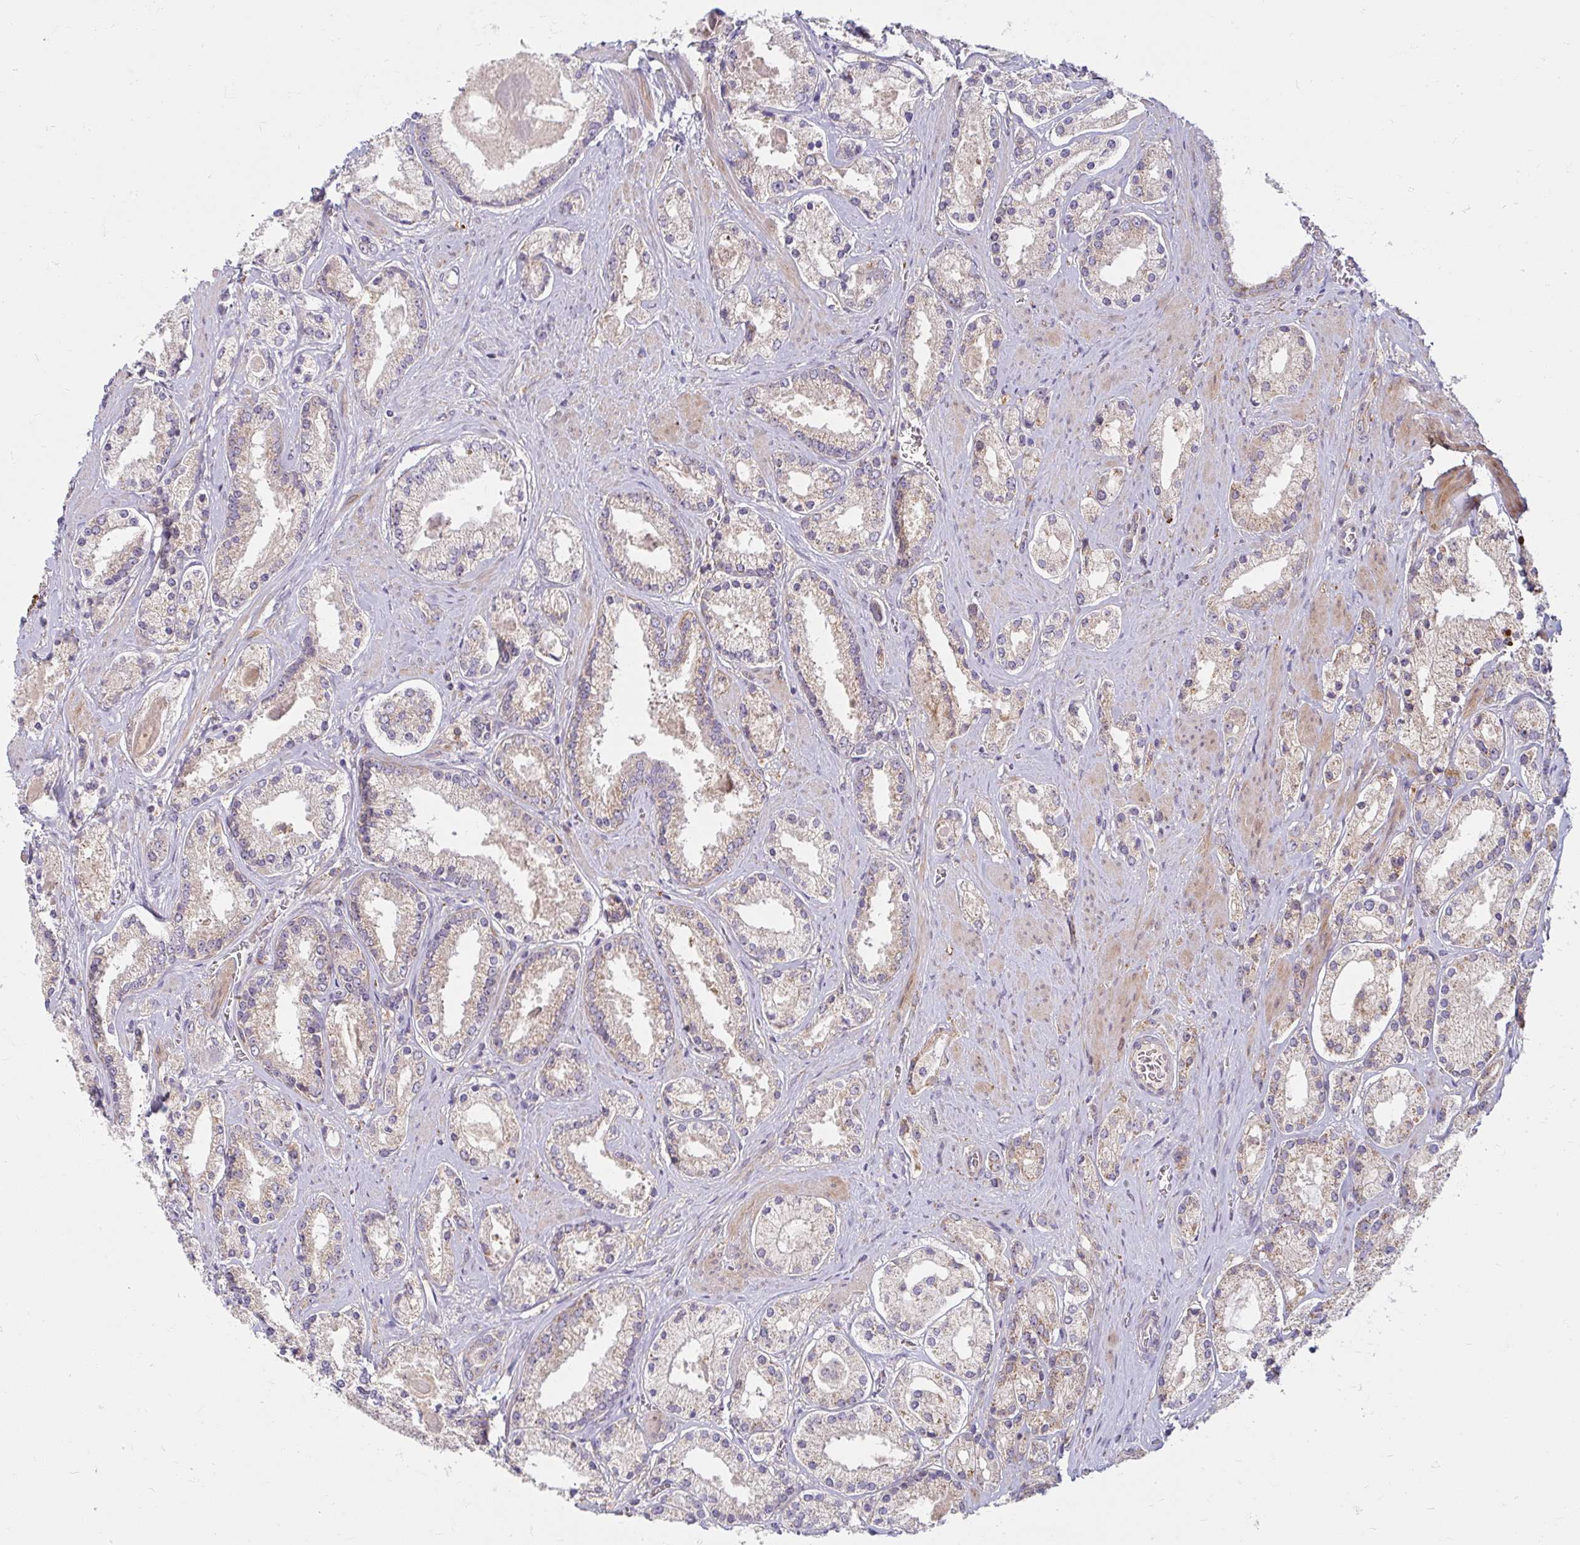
{"staining": {"intensity": "weak", "quantity": "25%-75%", "location": "cytoplasmic/membranous"}, "tissue": "prostate cancer", "cell_type": "Tumor cells", "image_type": "cancer", "snomed": [{"axis": "morphology", "description": "Adenocarcinoma, High grade"}, {"axis": "topography", "description": "Prostate"}], "caption": "Protein expression analysis of human adenocarcinoma (high-grade) (prostate) reveals weak cytoplasmic/membranous positivity in about 25%-75% of tumor cells.", "gene": "SKP2", "patient": {"sex": "male", "age": 67}}